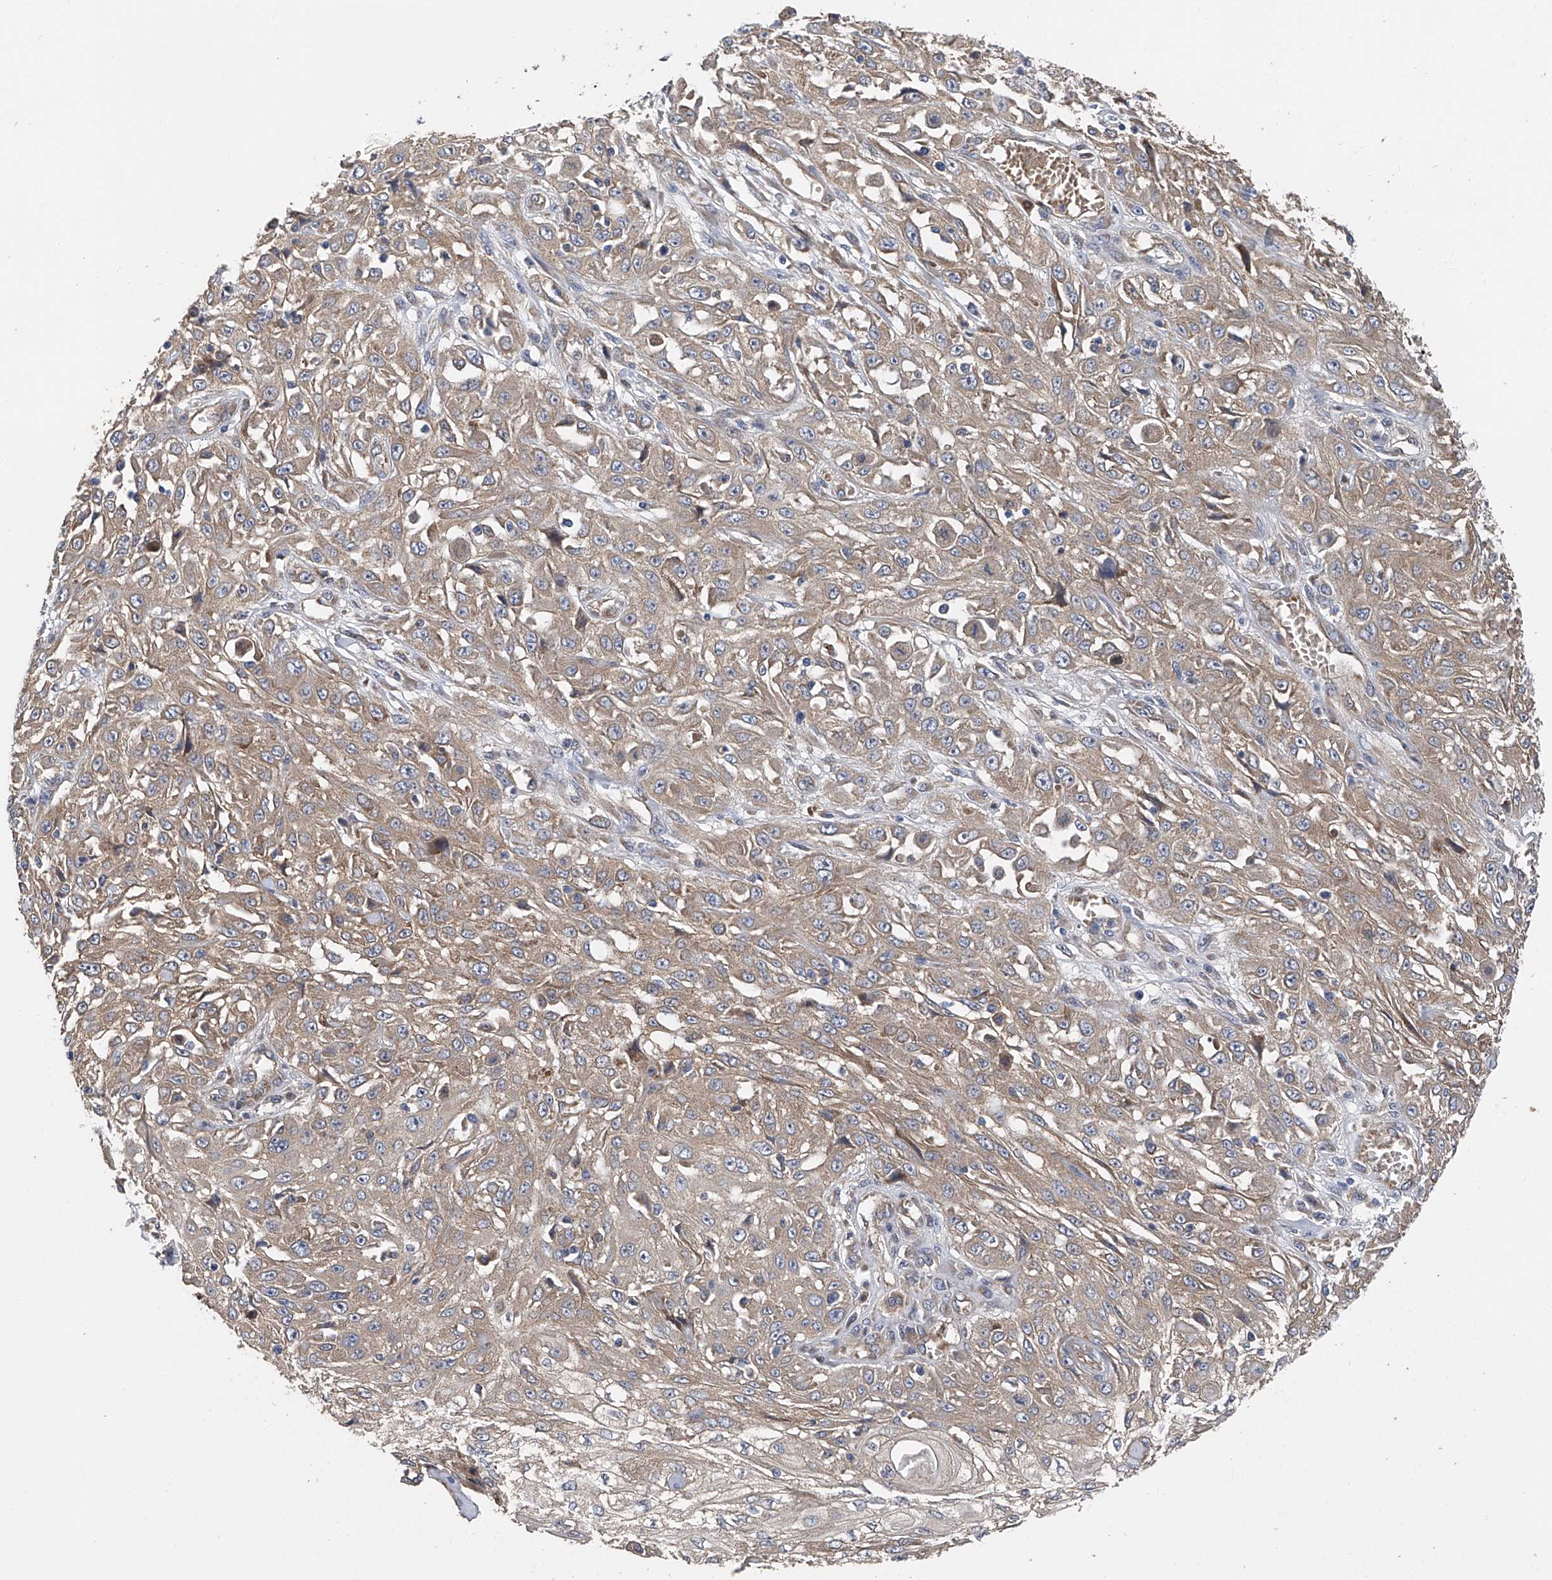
{"staining": {"intensity": "moderate", "quantity": ">75%", "location": "cytoplasmic/membranous"}, "tissue": "skin cancer", "cell_type": "Tumor cells", "image_type": "cancer", "snomed": [{"axis": "morphology", "description": "Squamous cell carcinoma, NOS"}, {"axis": "morphology", "description": "Squamous cell carcinoma, metastatic, NOS"}, {"axis": "topography", "description": "Skin"}, {"axis": "topography", "description": "Lymph node"}], "caption": "A medium amount of moderate cytoplasmic/membranous staining is seen in approximately >75% of tumor cells in skin cancer tissue.", "gene": "PTK2", "patient": {"sex": "male", "age": 75}}